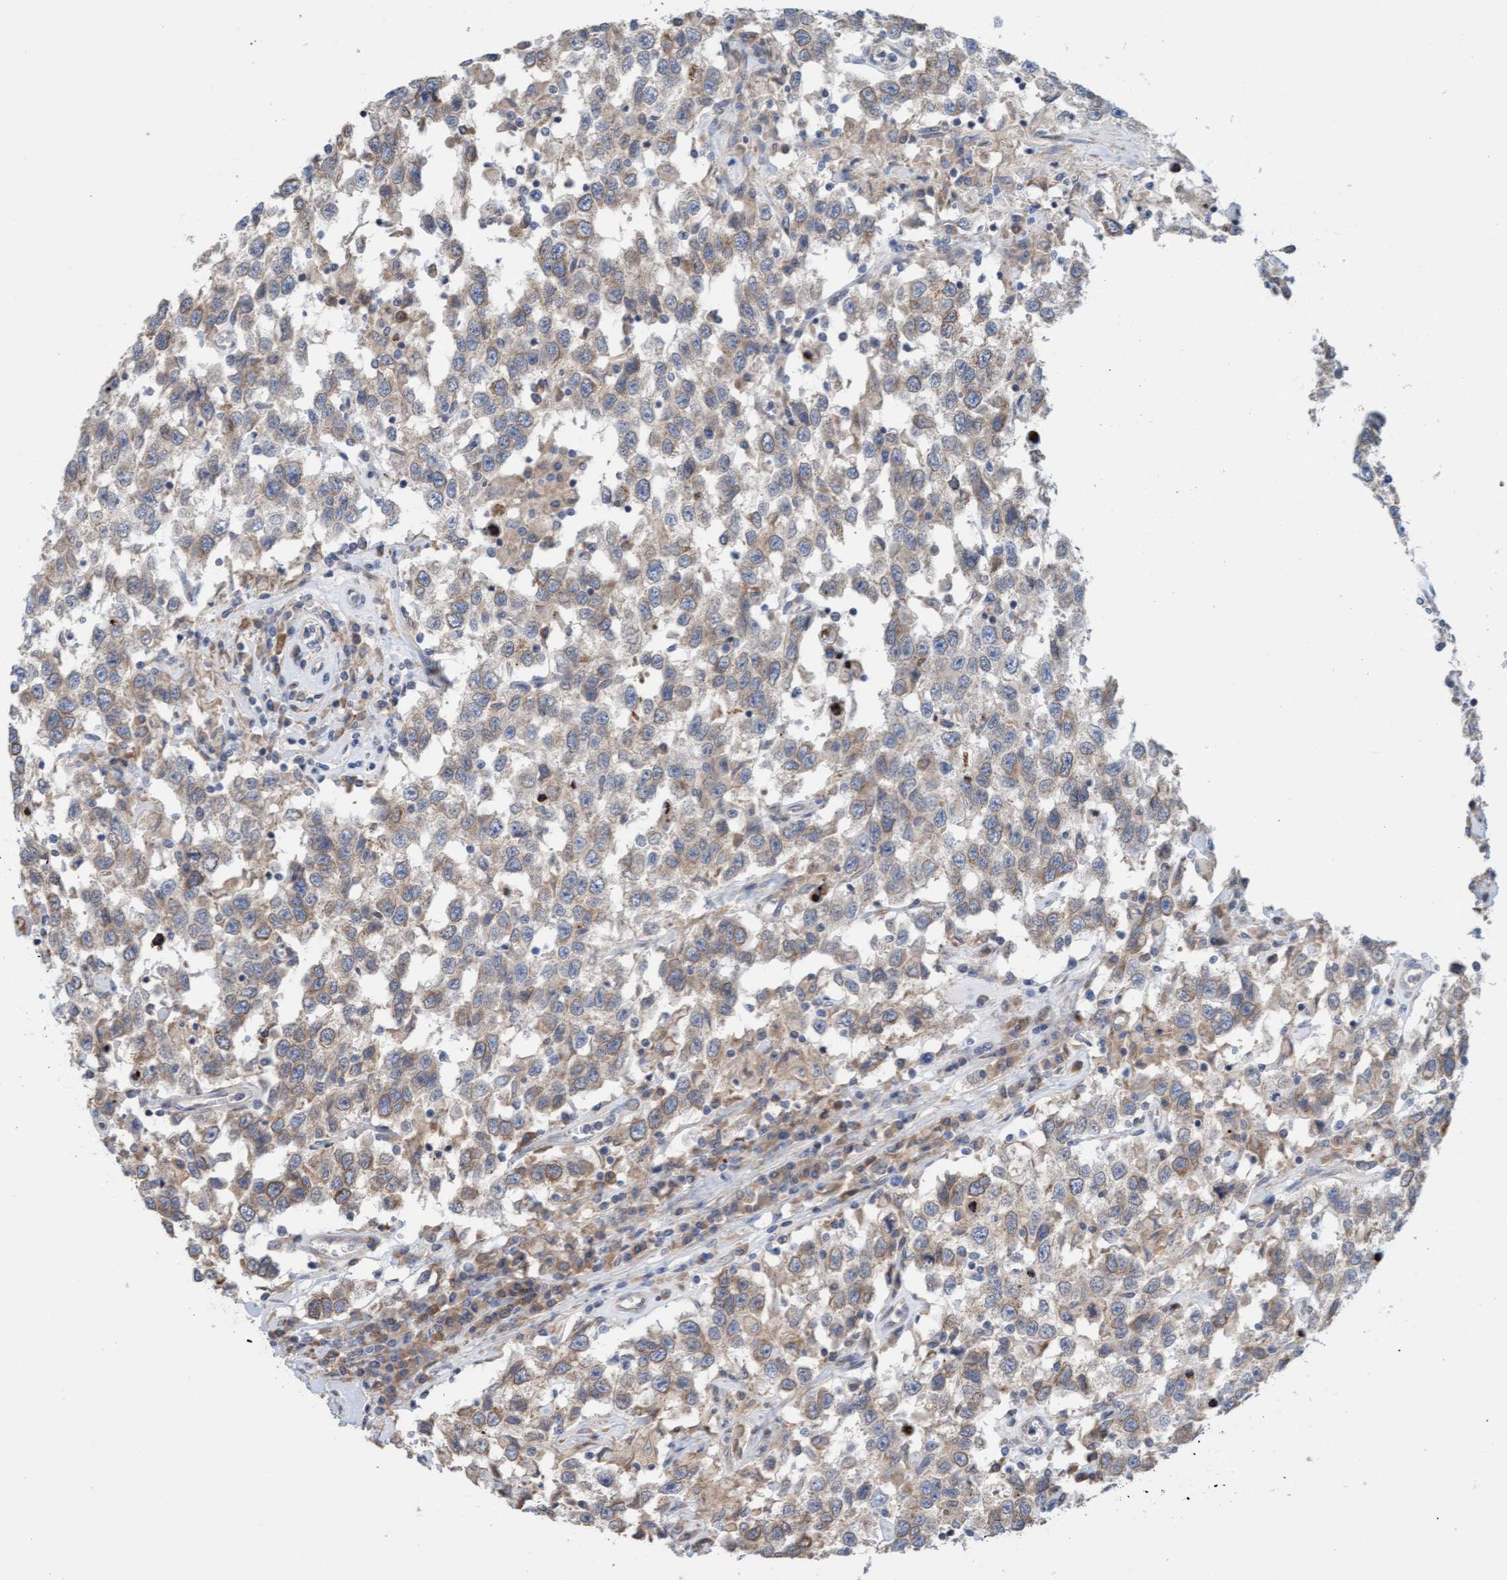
{"staining": {"intensity": "weak", "quantity": ">75%", "location": "cytoplasmic/membranous"}, "tissue": "testis cancer", "cell_type": "Tumor cells", "image_type": "cancer", "snomed": [{"axis": "morphology", "description": "Seminoma, NOS"}, {"axis": "topography", "description": "Testis"}], "caption": "Human testis cancer (seminoma) stained for a protein (brown) demonstrates weak cytoplasmic/membranous positive staining in about >75% of tumor cells.", "gene": "MMP8", "patient": {"sex": "male", "age": 41}}